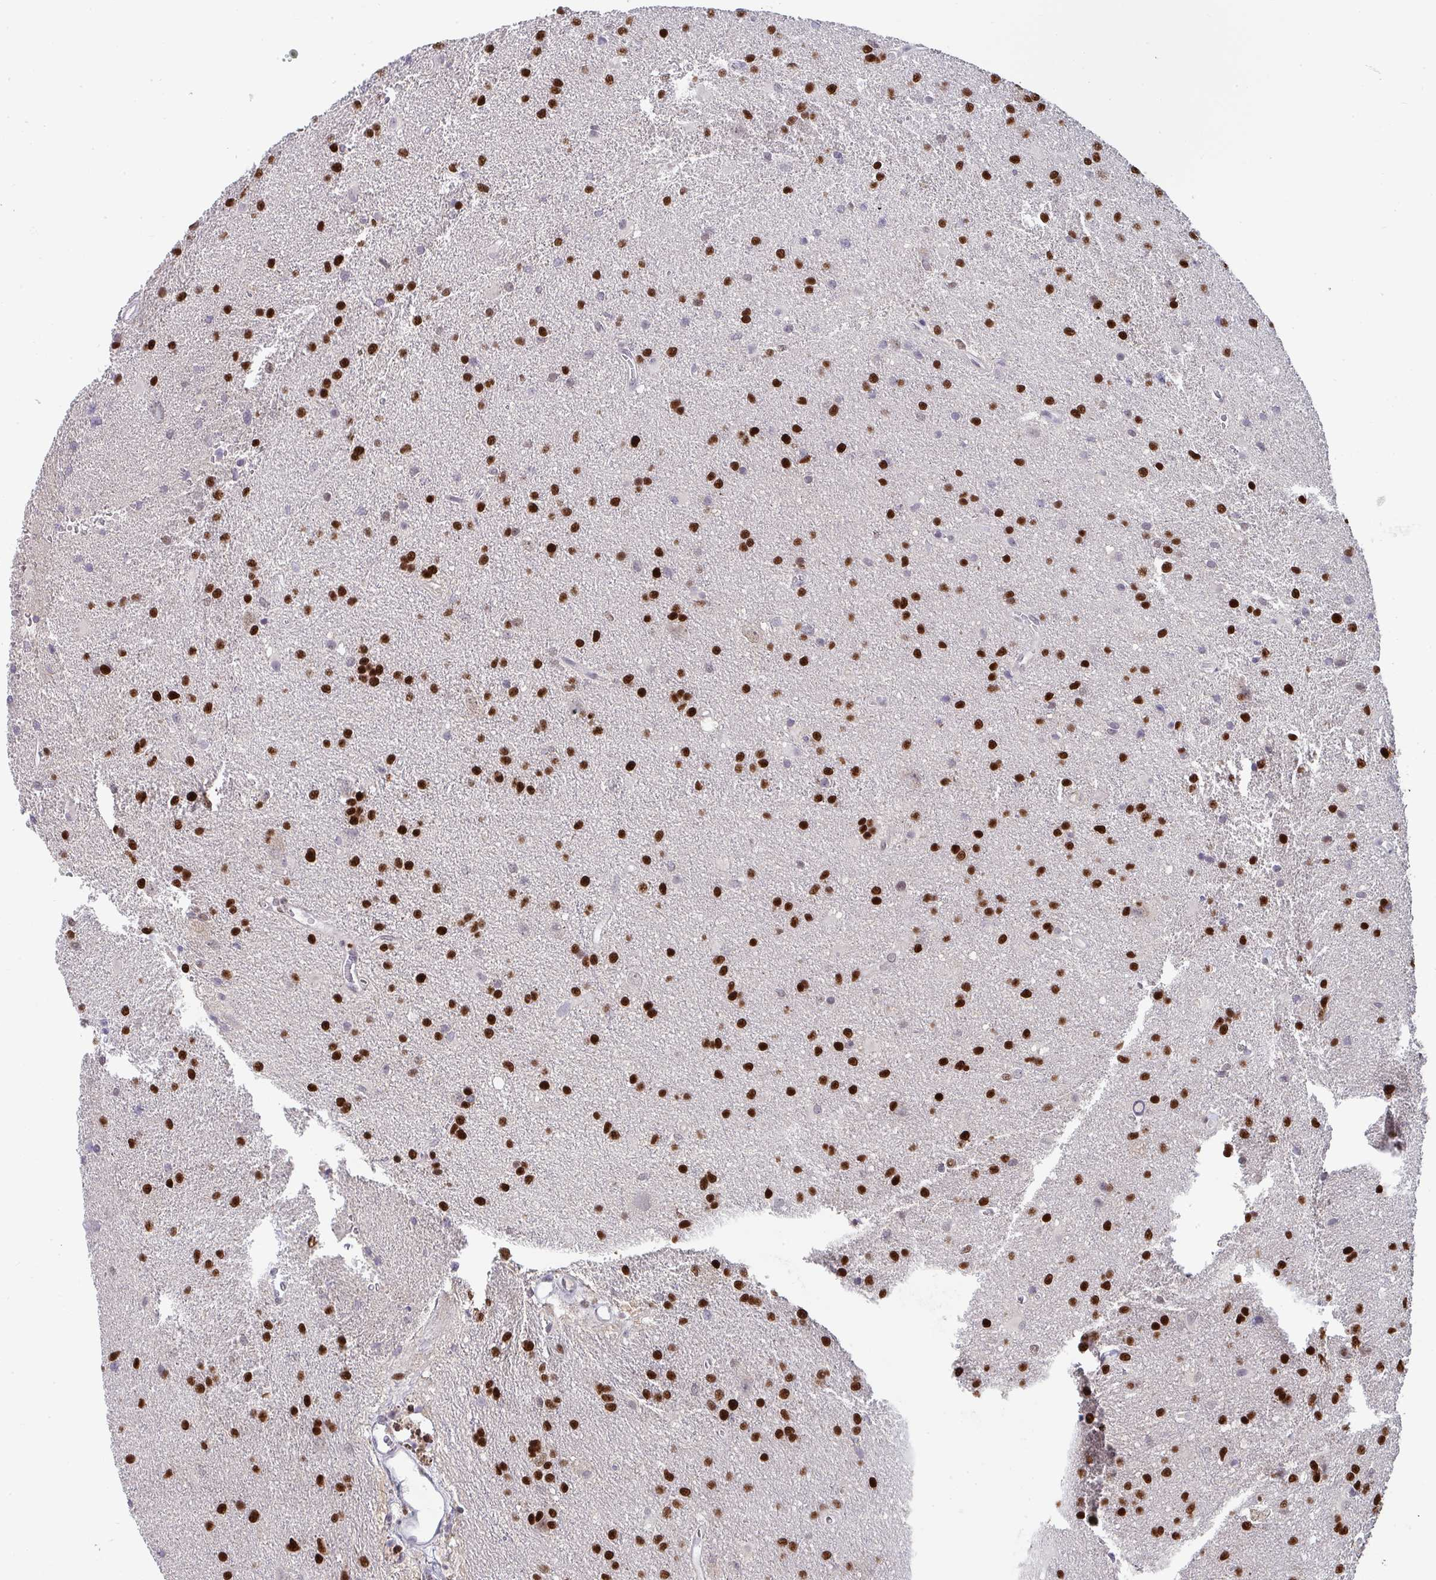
{"staining": {"intensity": "strong", "quantity": ">75%", "location": "nuclear"}, "tissue": "glioma", "cell_type": "Tumor cells", "image_type": "cancer", "snomed": [{"axis": "morphology", "description": "Glioma, malignant, Low grade"}, {"axis": "topography", "description": "Brain"}], "caption": "Immunohistochemistry (IHC) micrograph of neoplastic tissue: glioma stained using immunohistochemistry displays high levels of strong protein expression localized specifically in the nuclear of tumor cells, appearing as a nuclear brown color.", "gene": "JDP2", "patient": {"sex": "male", "age": 66}}